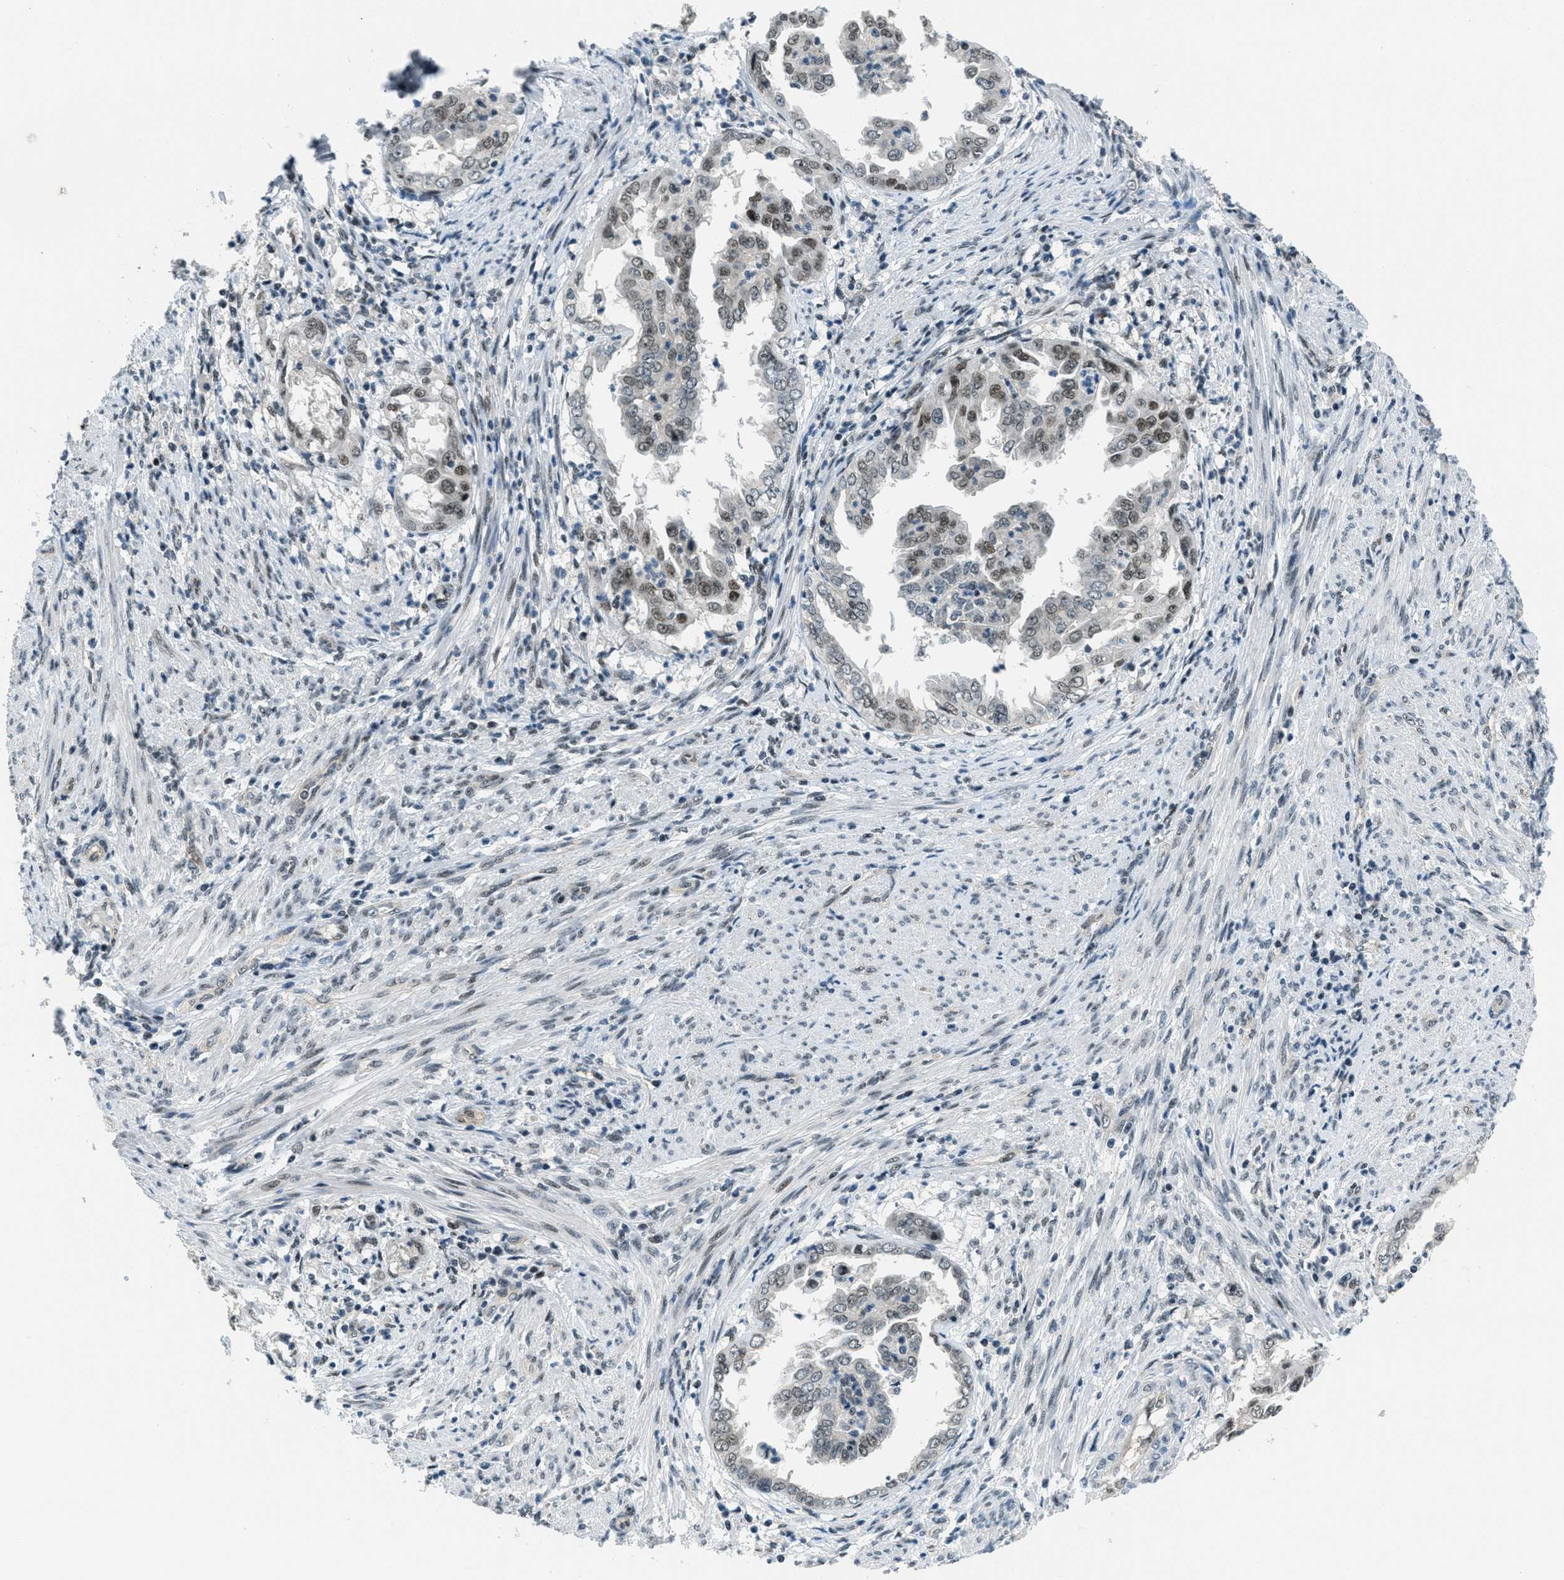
{"staining": {"intensity": "moderate", "quantity": "25%-75%", "location": "nuclear"}, "tissue": "endometrial cancer", "cell_type": "Tumor cells", "image_type": "cancer", "snomed": [{"axis": "morphology", "description": "Adenocarcinoma, NOS"}, {"axis": "topography", "description": "Endometrium"}], "caption": "Endometrial cancer stained for a protein reveals moderate nuclear positivity in tumor cells. (DAB IHC with brightfield microscopy, high magnification).", "gene": "KLF6", "patient": {"sex": "female", "age": 85}}